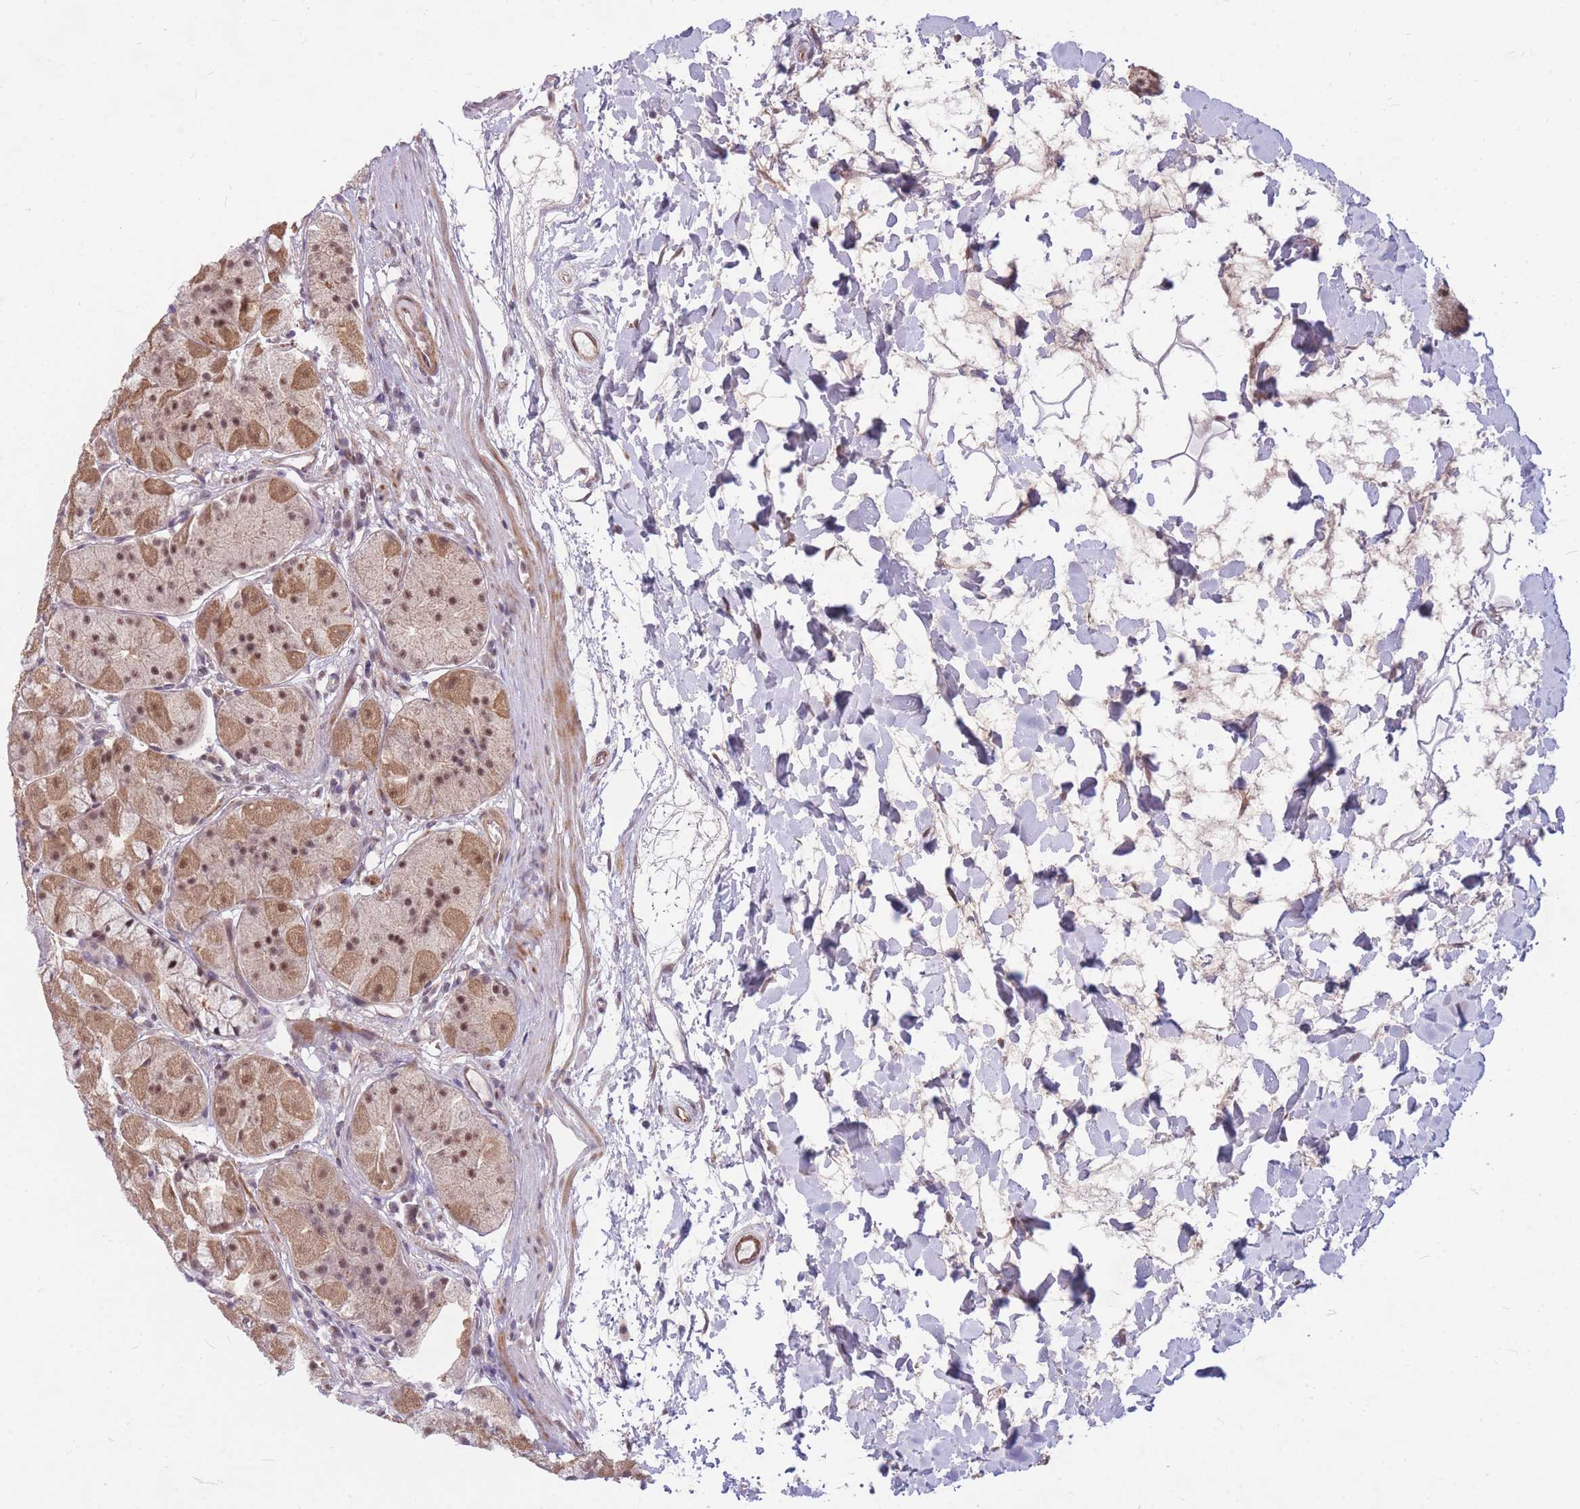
{"staining": {"intensity": "moderate", "quantity": ">75%", "location": "cytoplasmic/membranous,nuclear"}, "tissue": "stomach", "cell_type": "Glandular cells", "image_type": "normal", "snomed": [{"axis": "morphology", "description": "Normal tissue, NOS"}, {"axis": "topography", "description": "Stomach"}], "caption": "A brown stain highlights moderate cytoplasmic/membranous,nuclear expression of a protein in glandular cells of benign stomach. (brown staining indicates protein expression, while blue staining denotes nuclei).", "gene": "ERCC2", "patient": {"sex": "male", "age": 57}}